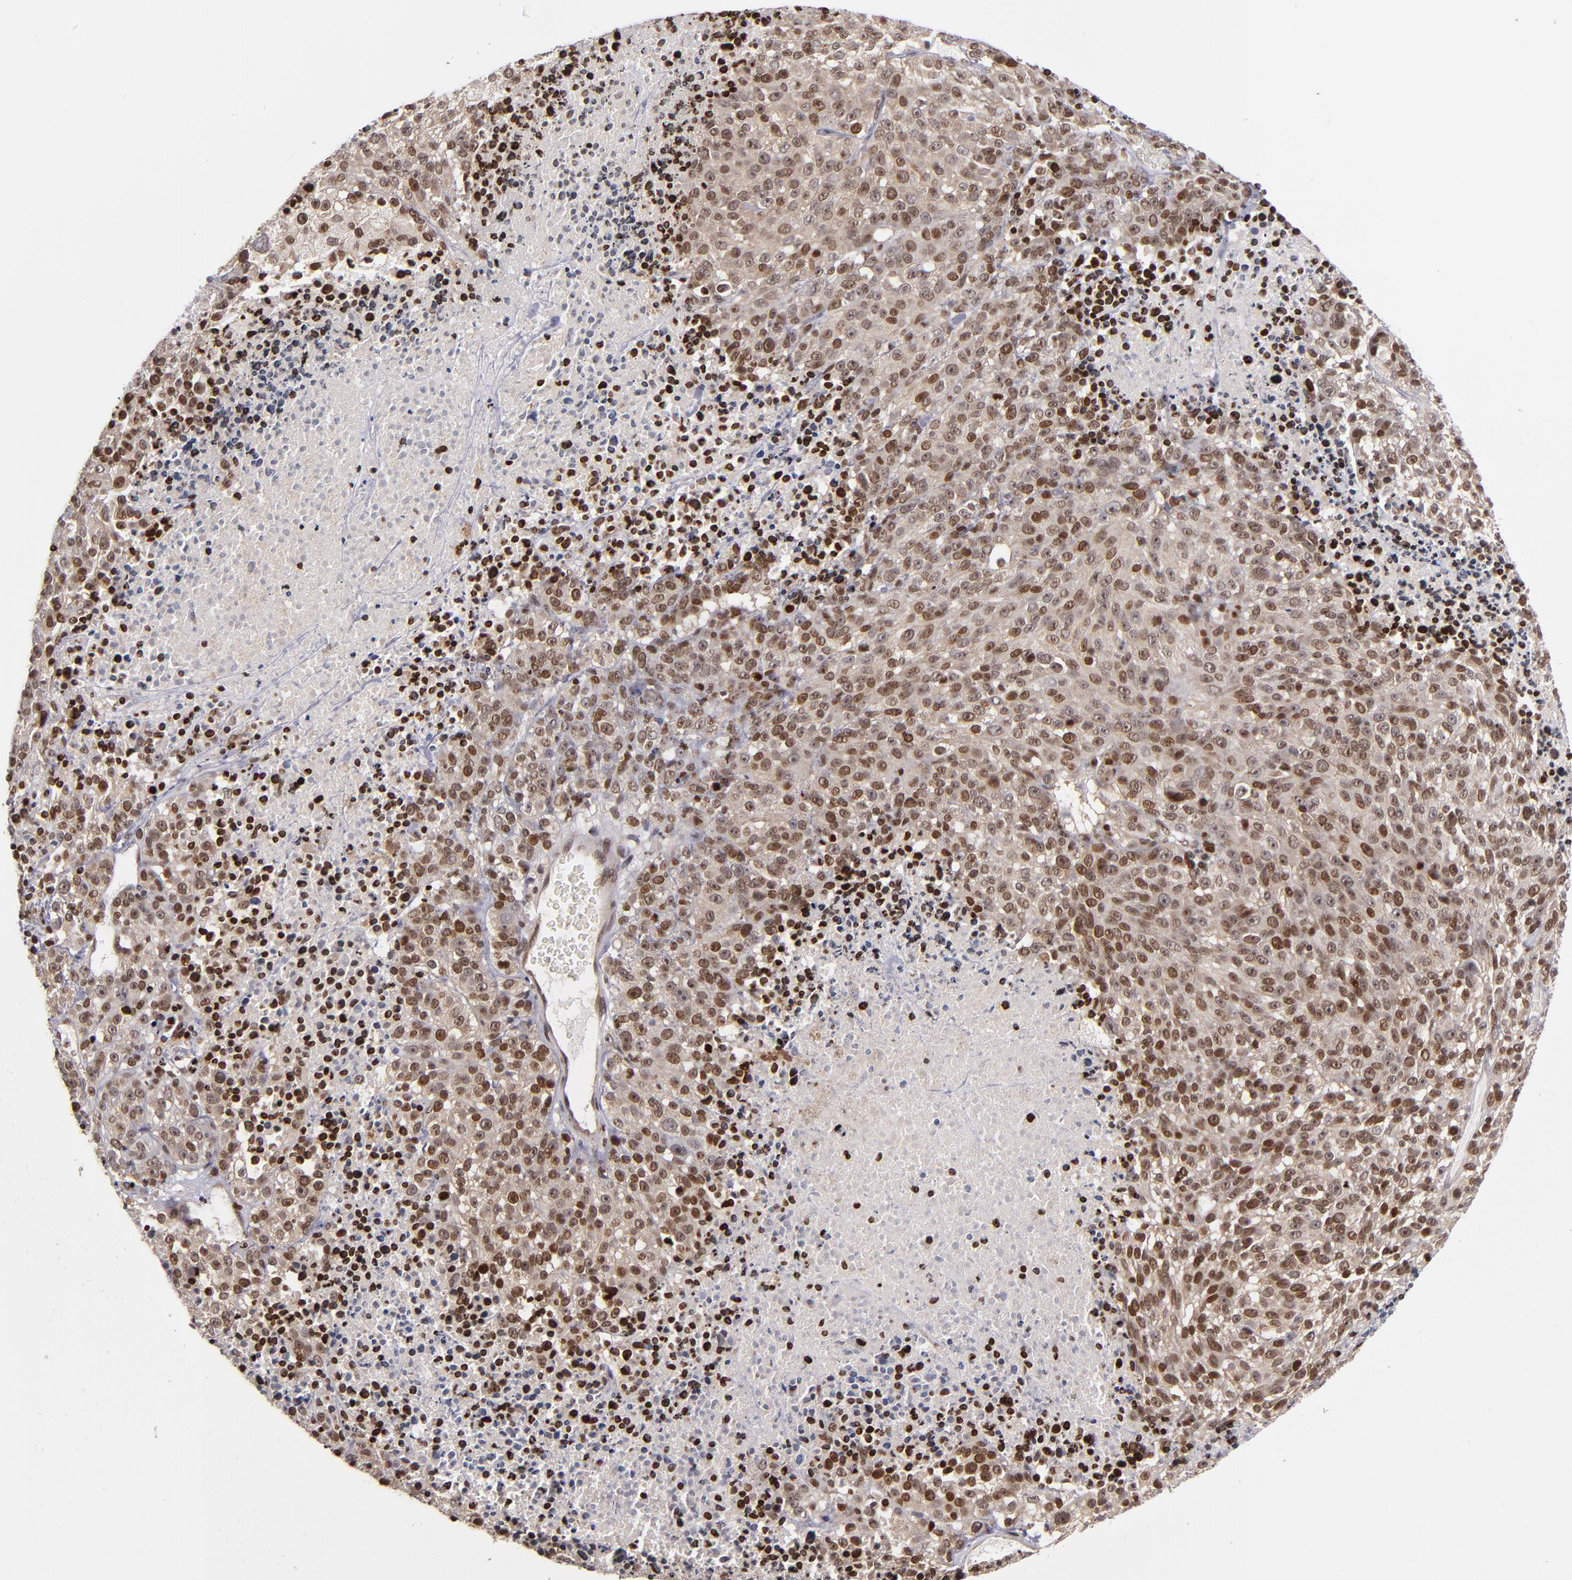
{"staining": {"intensity": "moderate", "quantity": ">75%", "location": "cytoplasmic/membranous"}, "tissue": "melanoma", "cell_type": "Tumor cells", "image_type": "cancer", "snomed": [{"axis": "morphology", "description": "Malignant melanoma, Metastatic site"}, {"axis": "topography", "description": "Cerebral cortex"}], "caption": "IHC histopathology image of neoplastic tissue: melanoma stained using immunohistochemistry shows medium levels of moderate protein expression localized specifically in the cytoplasmic/membranous of tumor cells, appearing as a cytoplasmic/membranous brown color.", "gene": "KDM6A", "patient": {"sex": "female", "age": 52}}